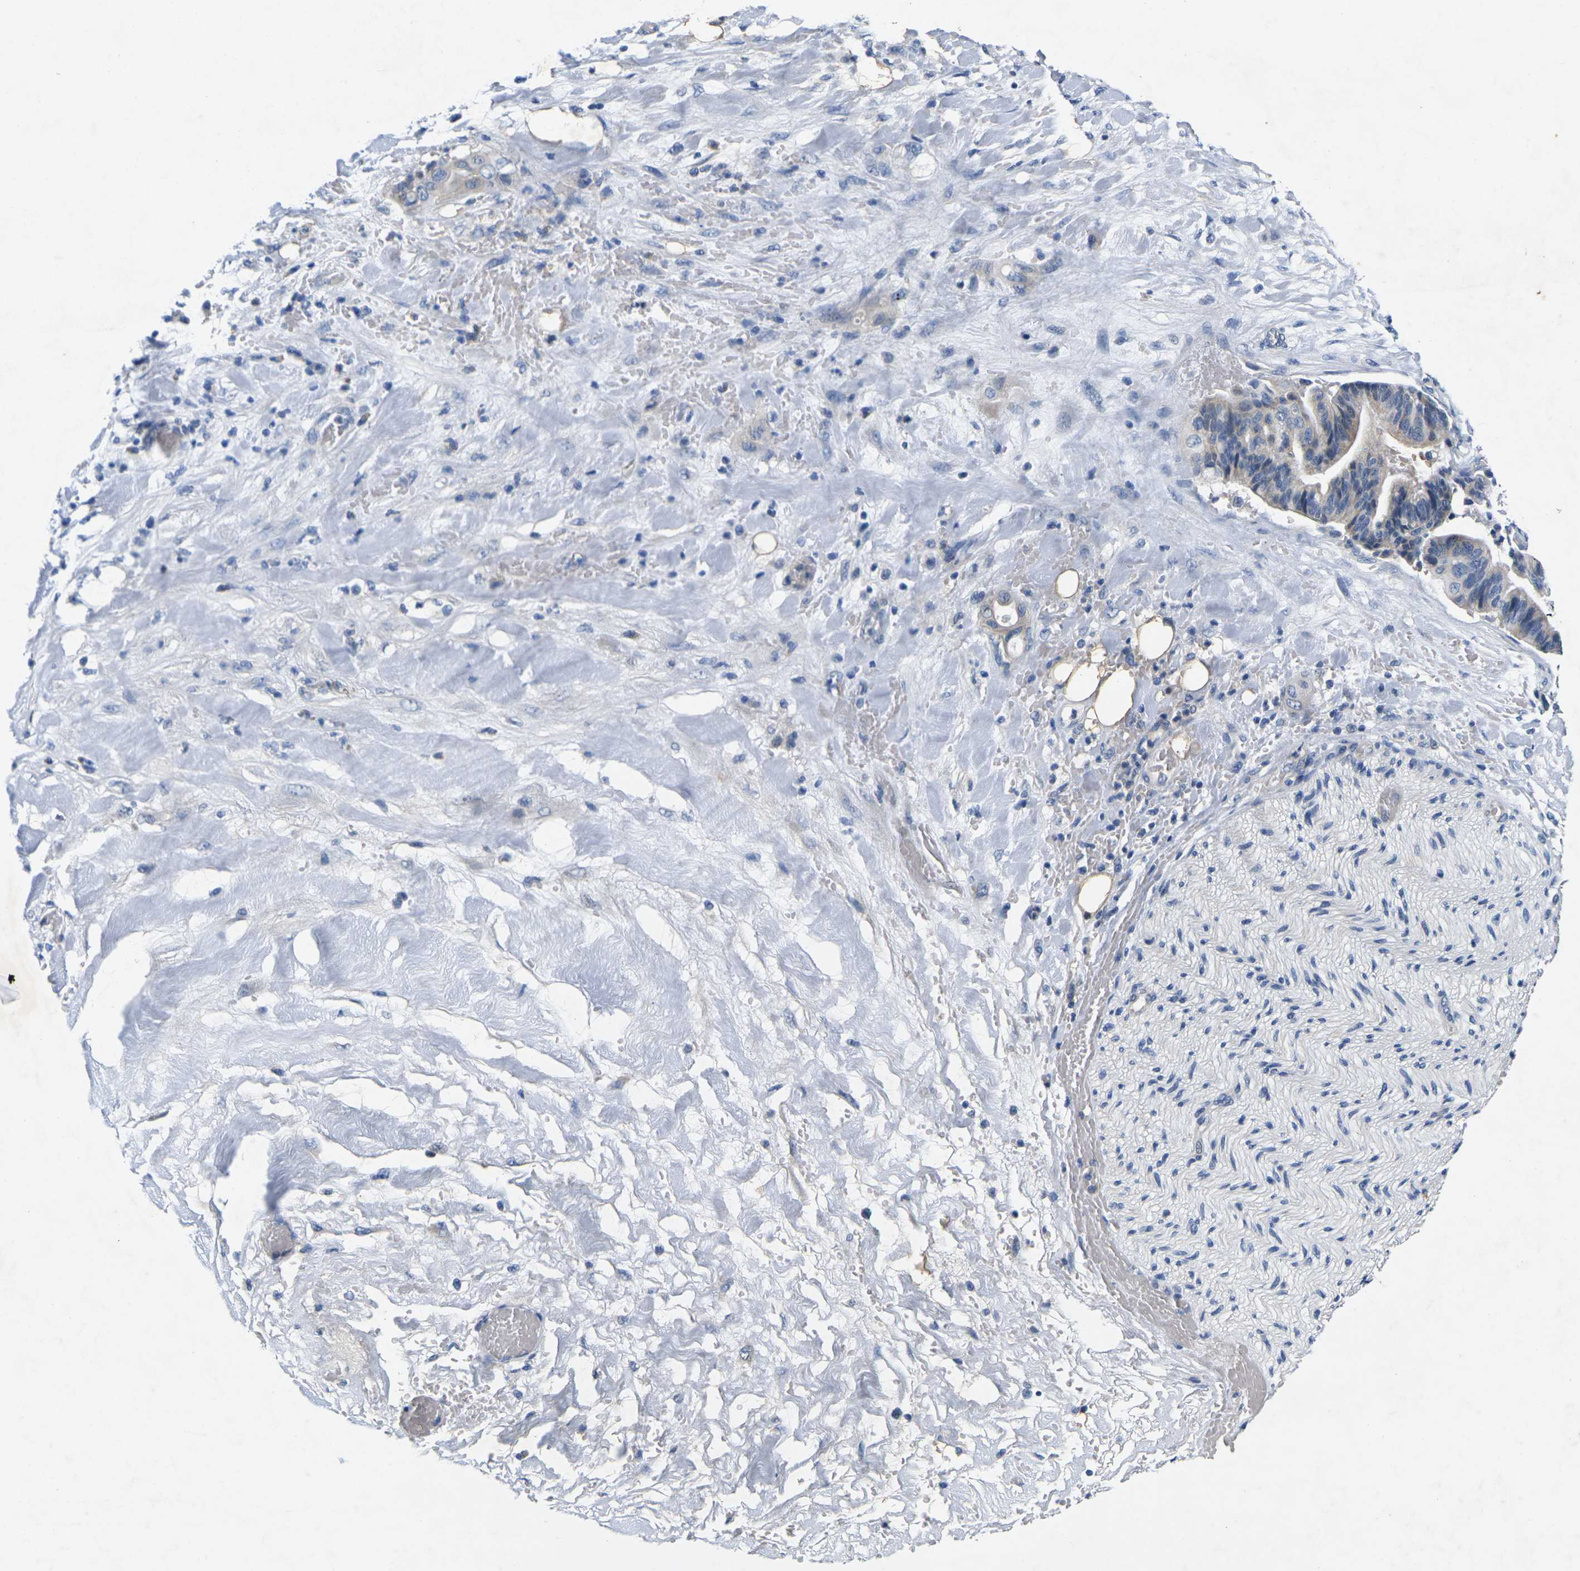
{"staining": {"intensity": "weak", "quantity": ">75%", "location": "cytoplasmic/membranous"}, "tissue": "liver cancer", "cell_type": "Tumor cells", "image_type": "cancer", "snomed": [{"axis": "morphology", "description": "Cholangiocarcinoma"}, {"axis": "topography", "description": "Liver"}], "caption": "This is an image of immunohistochemistry staining of liver cholangiocarcinoma, which shows weak expression in the cytoplasmic/membranous of tumor cells.", "gene": "NOCT", "patient": {"sex": "female", "age": 61}}